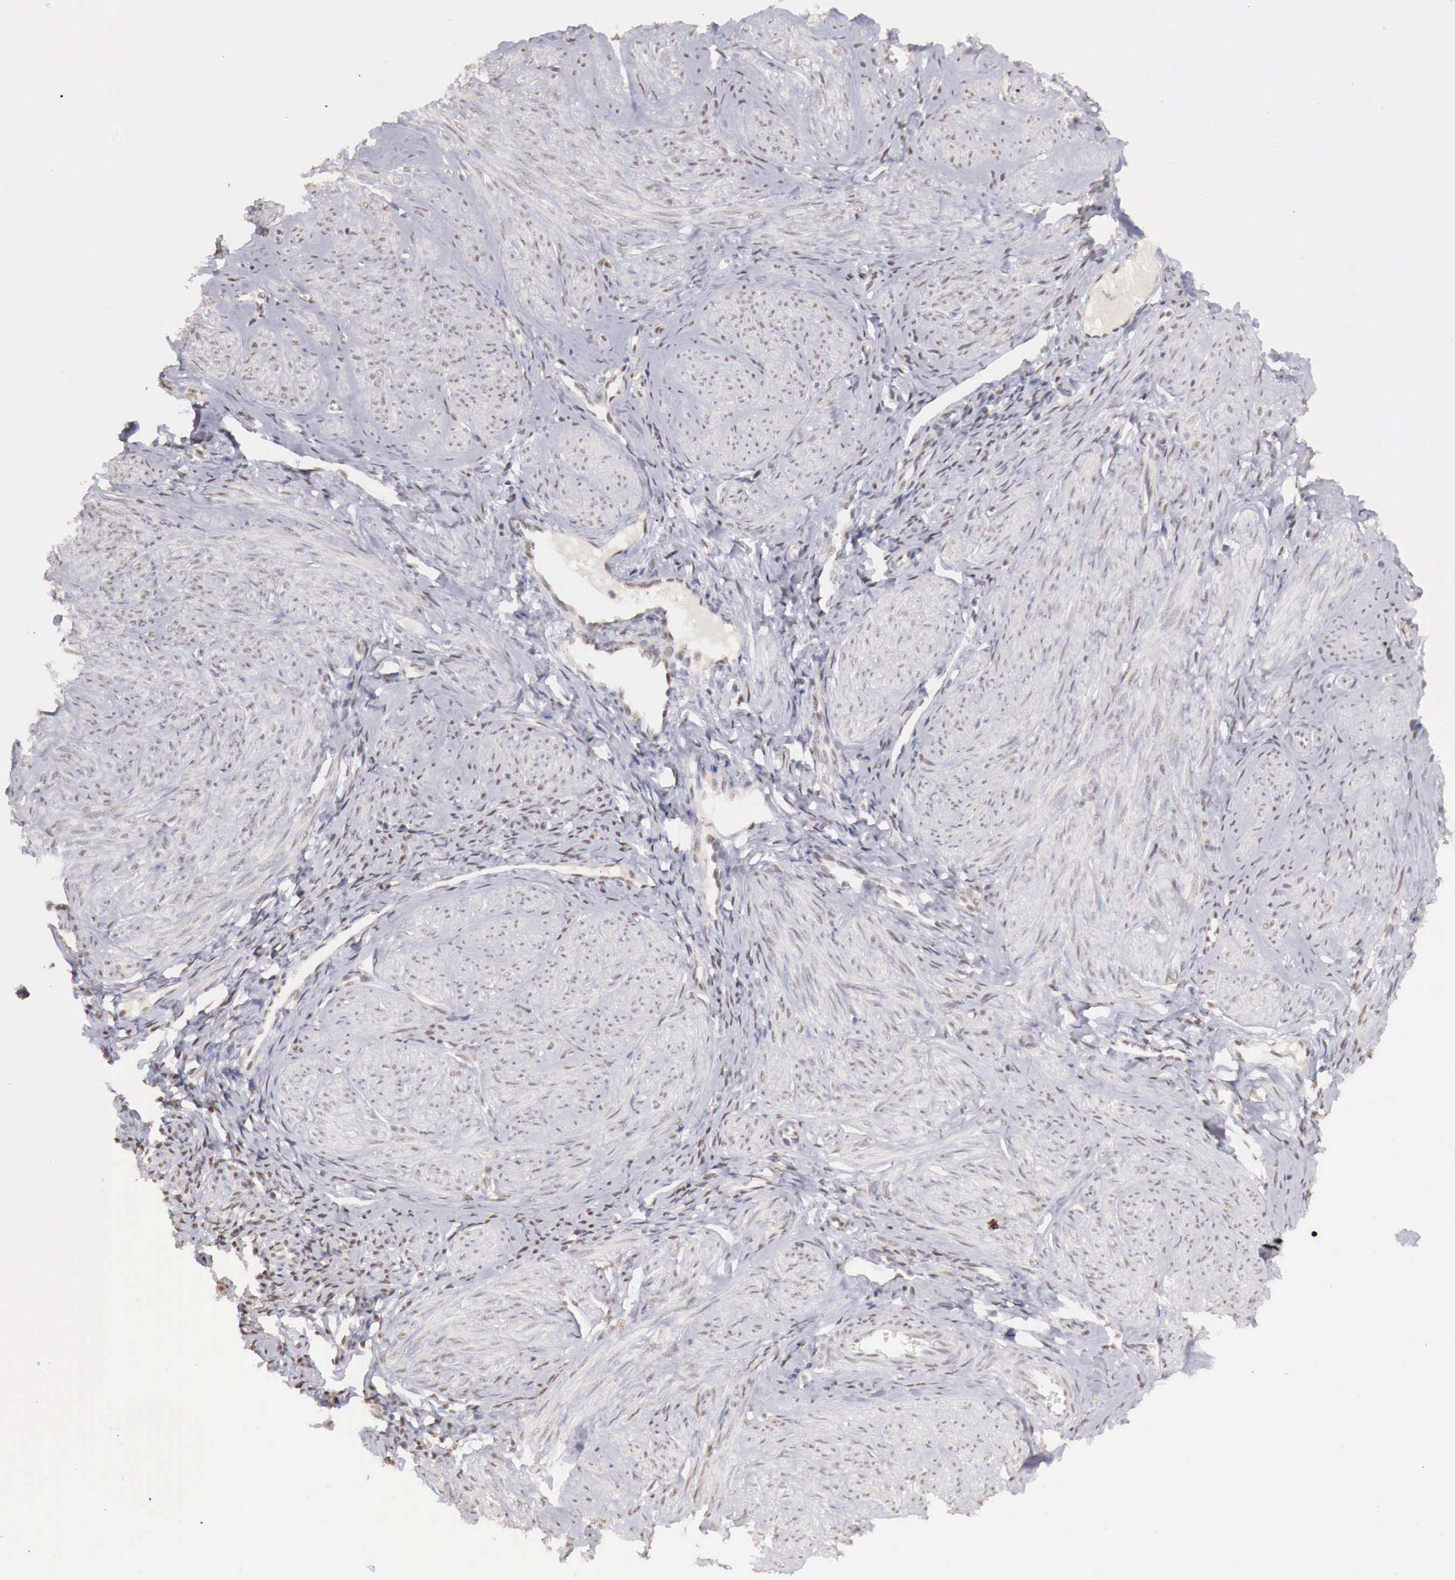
{"staining": {"intensity": "negative", "quantity": "none", "location": "none"}, "tissue": "smooth muscle", "cell_type": "Smooth muscle cells", "image_type": "normal", "snomed": [{"axis": "morphology", "description": "Normal tissue, NOS"}, {"axis": "topography", "description": "Uterus"}], "caption": "The image exhibits no significant positivity in smooth muscle cells of smooth muscle.", "gene": "UBA1", "patient": {"sex": "female", "age": 45}}